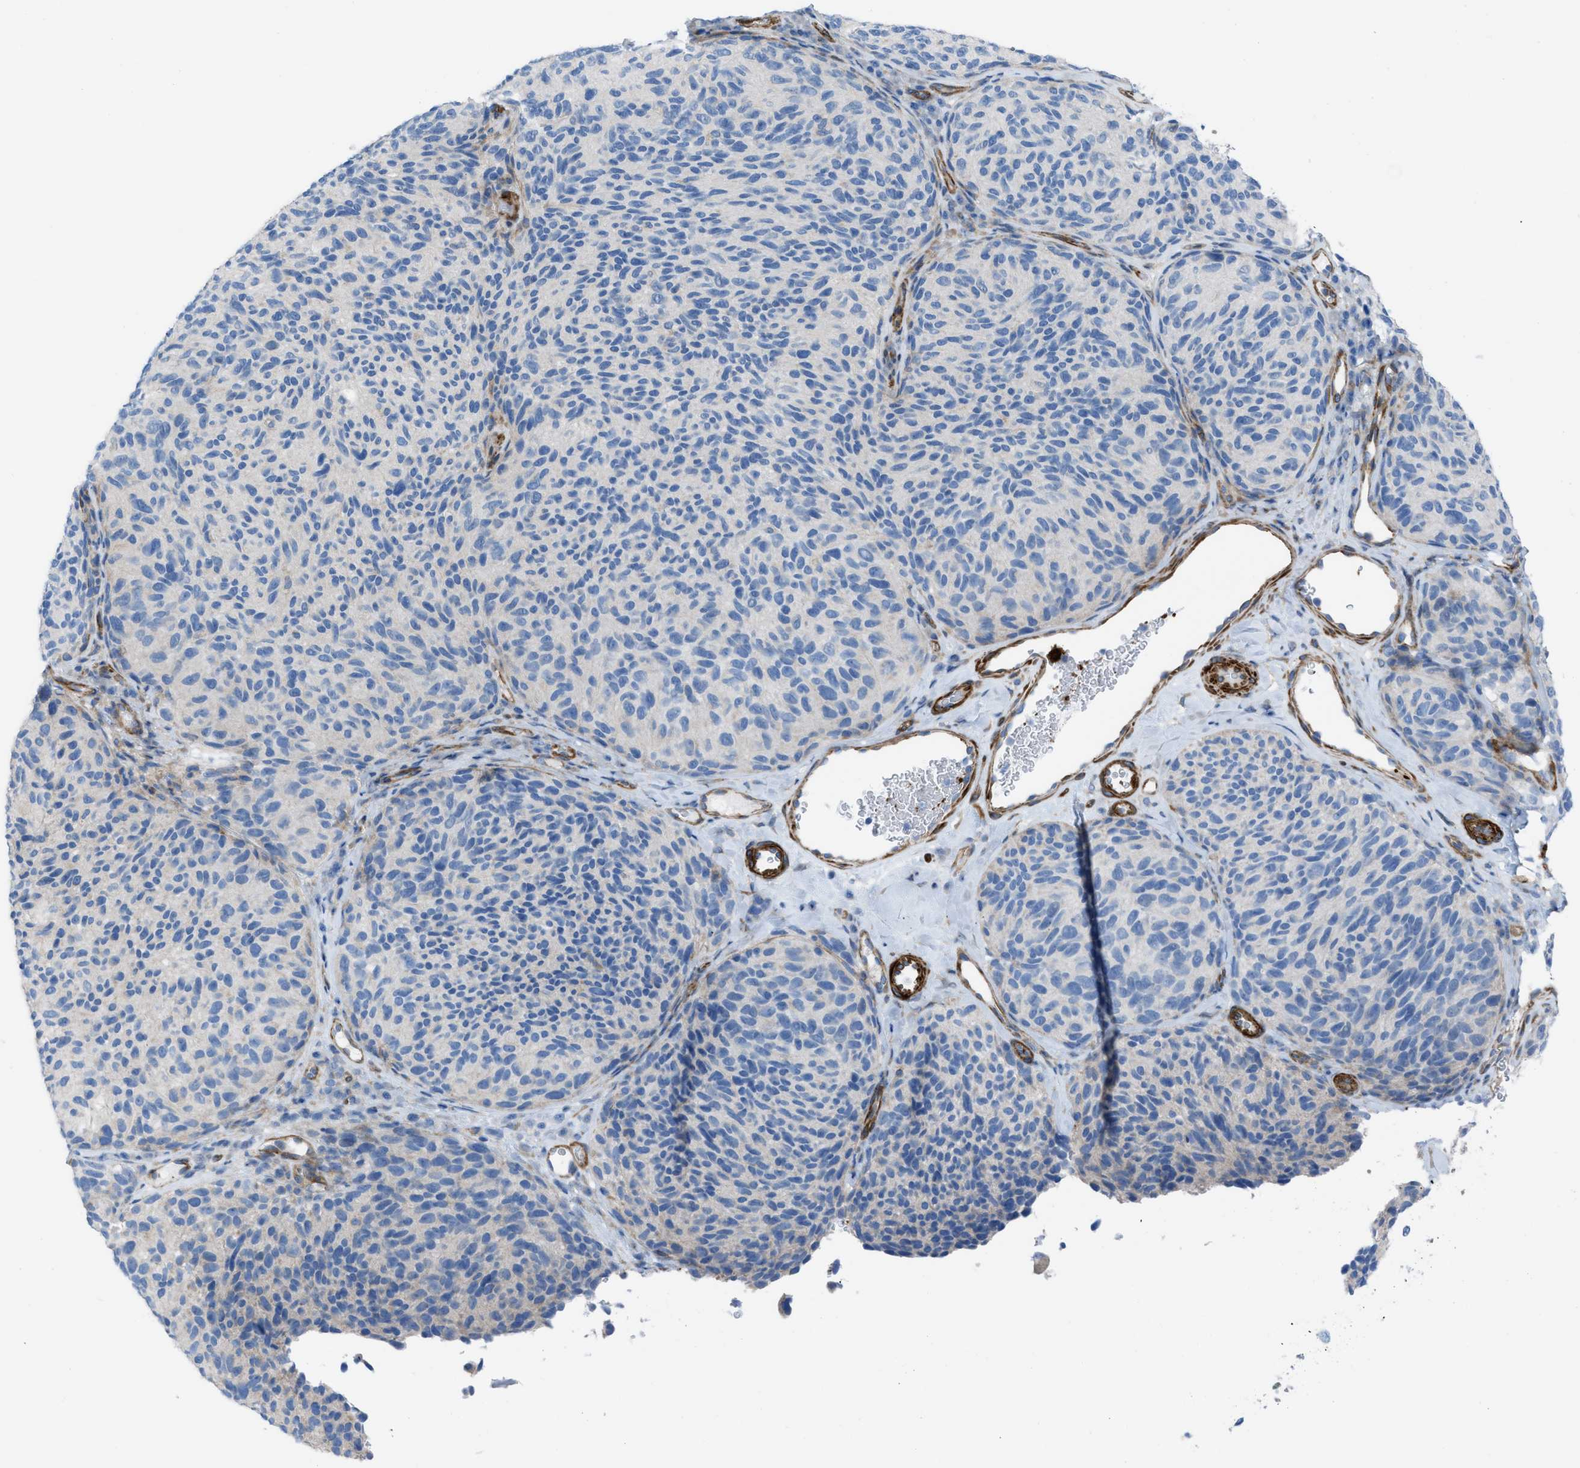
{"staining": {"intensity": "negative", "quantity": "none", "location": "none"}, "tissue": "melanoma", "cell_type": "Tumor cells", "image_type": "cancer", "snomed": [{"axis": "morphology", "description": "Malignant melanoma, NOS"}, {"axis": "topography", "description": "Skin"}], "caption": "The immunohistochemistry (IHC) micrograph has no significant staining in tumor cells of melanoma tissue.", "gene": "KCNH7", "patient": {"sex": "female", "age": 73}}